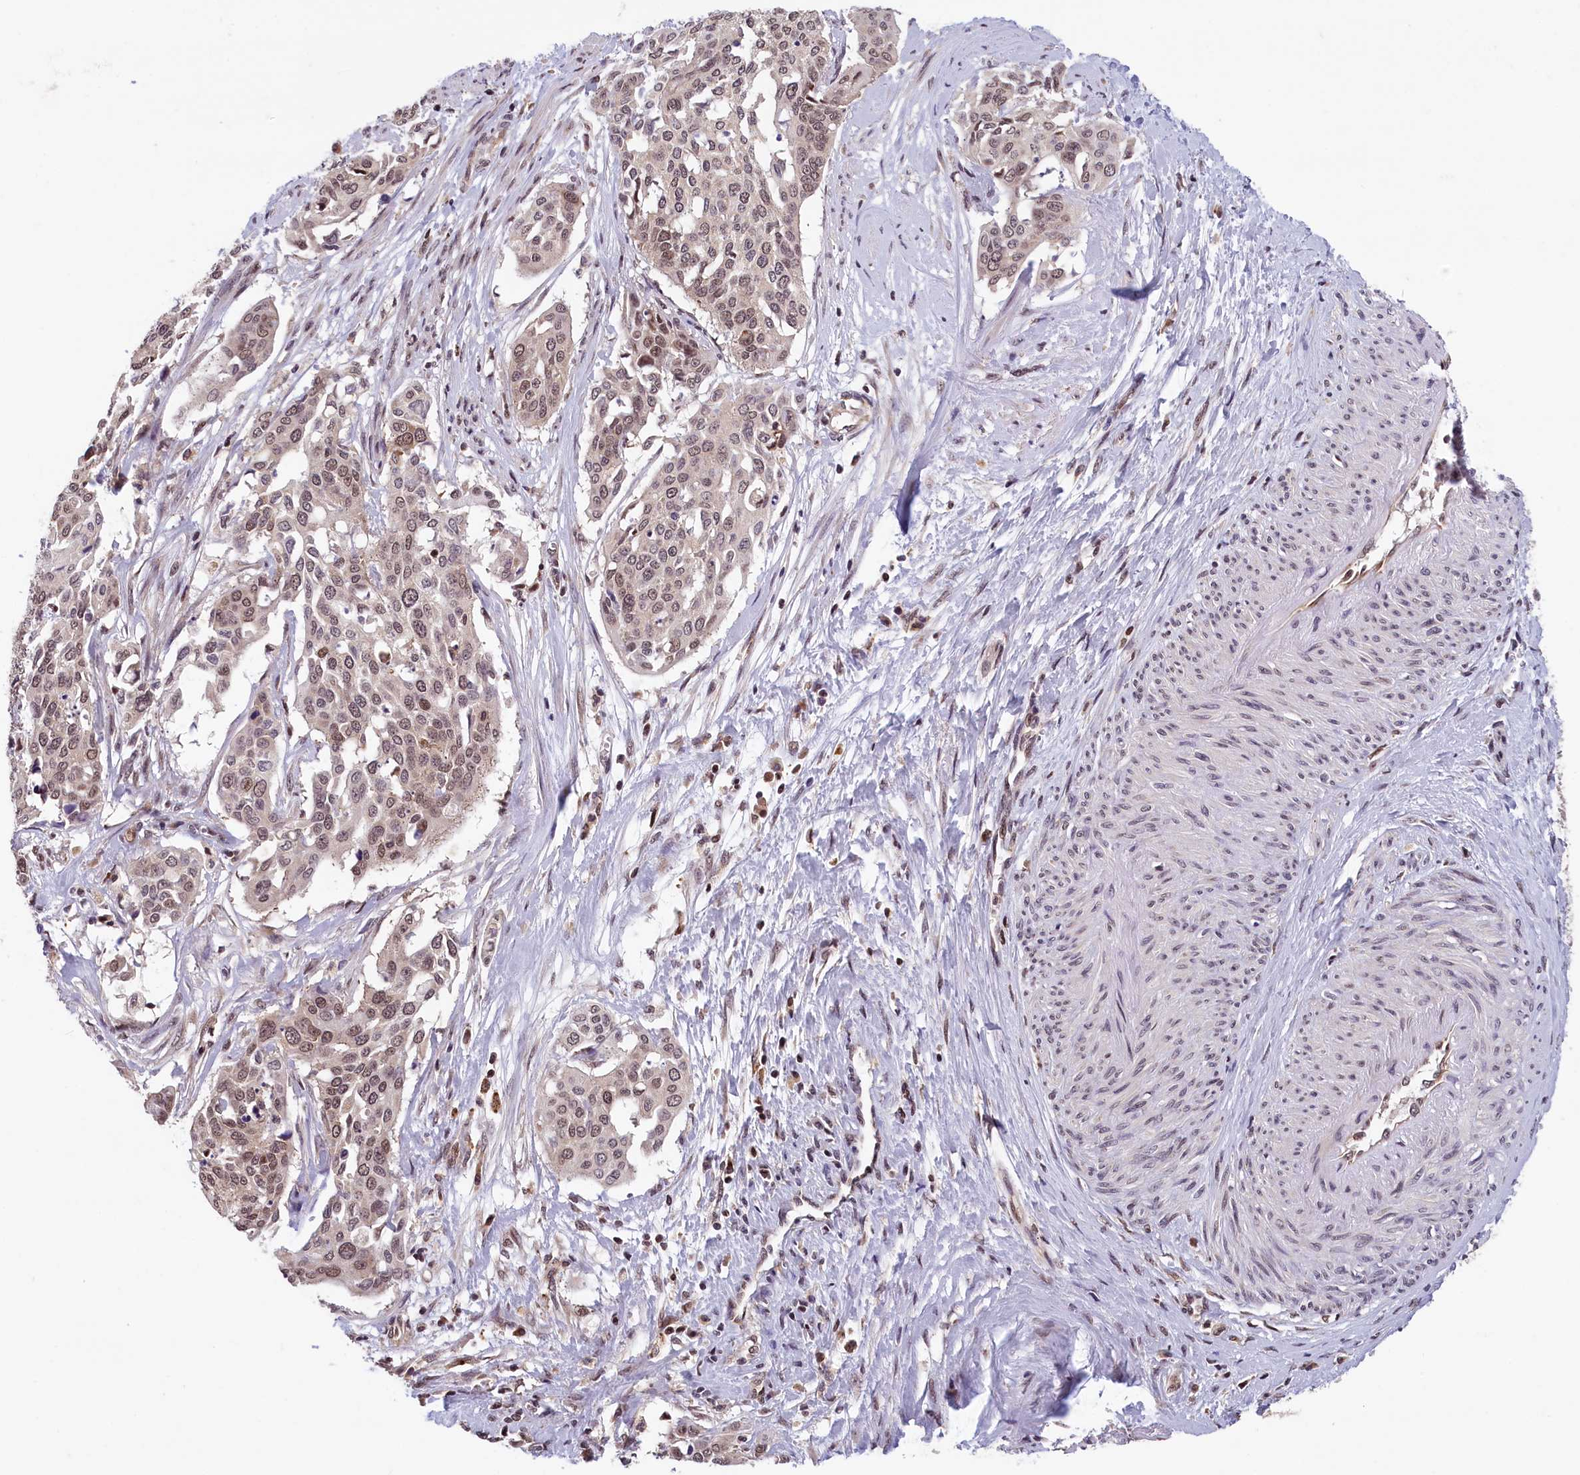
{"staining": {"intensity": "weak", "quantity": ">75%", "location": "nuclear"}, "tissue": "cervical cancer", "cell_type": "Tumor cells", "image_type": "cancer", "snomed": [{"axis": "morphology", "description": "Squamous cell carcinoma, NOS"}, {"axis": "topography", "description": "Cervix"}], "caption": "Human cervical squamous cell carcinoma stained with a protein marker demonstrates weak staining in tumor cells.", "gene": "KCNK6", "patient": {"sex": "female", "age": 44}}